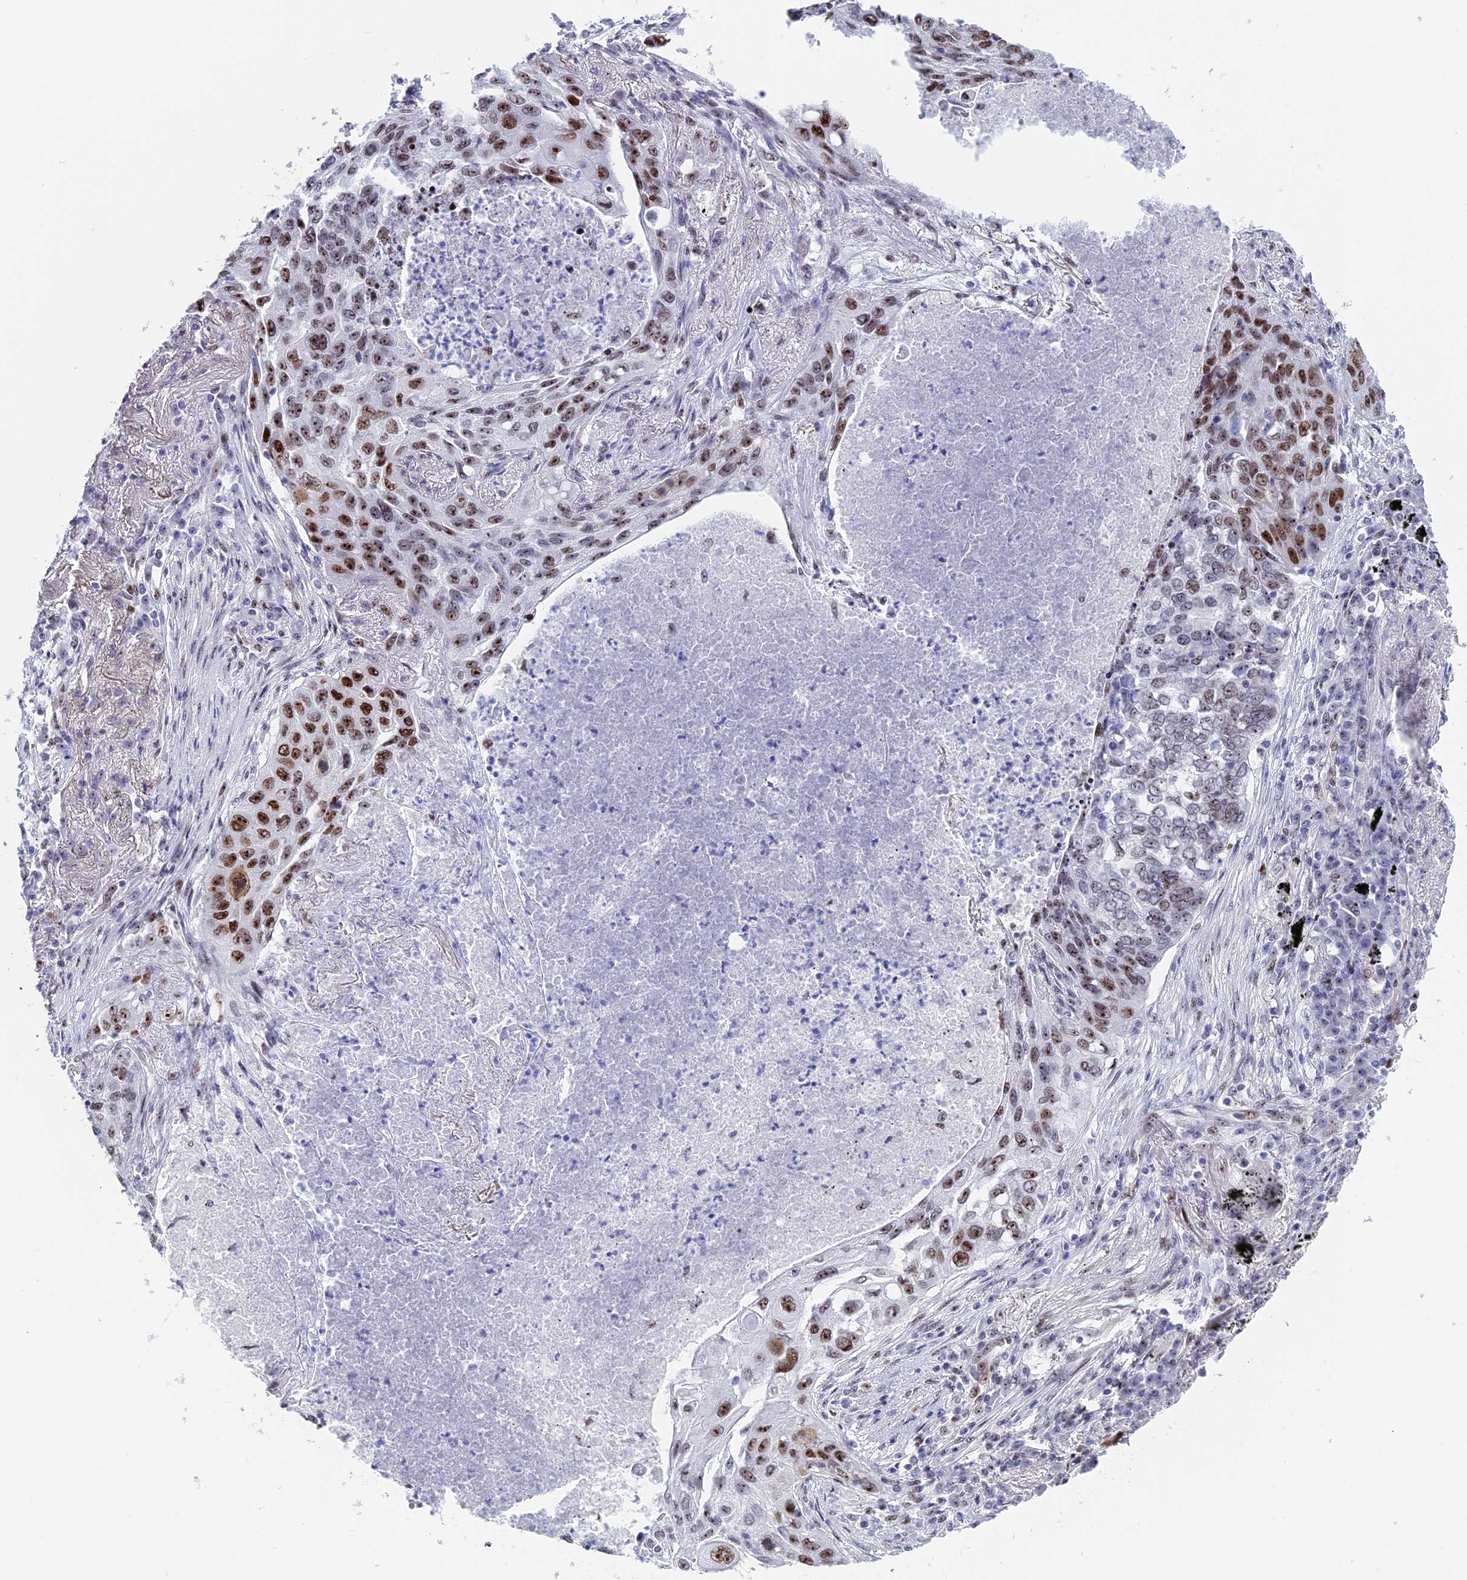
{"staining": {"intensity": "strong", "quantity": ">75%", "location": "nuclear"}, "tissue": "lung cancer", "cell_type": "Tumor cells", "image_type": "cancer", "snomed": [{"axis": "morphology", "description": "Squamous cell carcinoma, NOS"}, {"axis": "topography", "description": "Lung"}], "caption": "A high-resolution micrograph shows immunohistochemistry staining of lung squamous cell carcinoma, which reveals strong nuclear staining in approximately >75% of tumor cells. Using DAB (3,3'-diaminobenzidine) (brown) and hematoxylin (blue) stains, captured at high magnification using brightfield microscopy.", "gene": "CCDC86", "patient": {"sex": "female", "age": 63}}